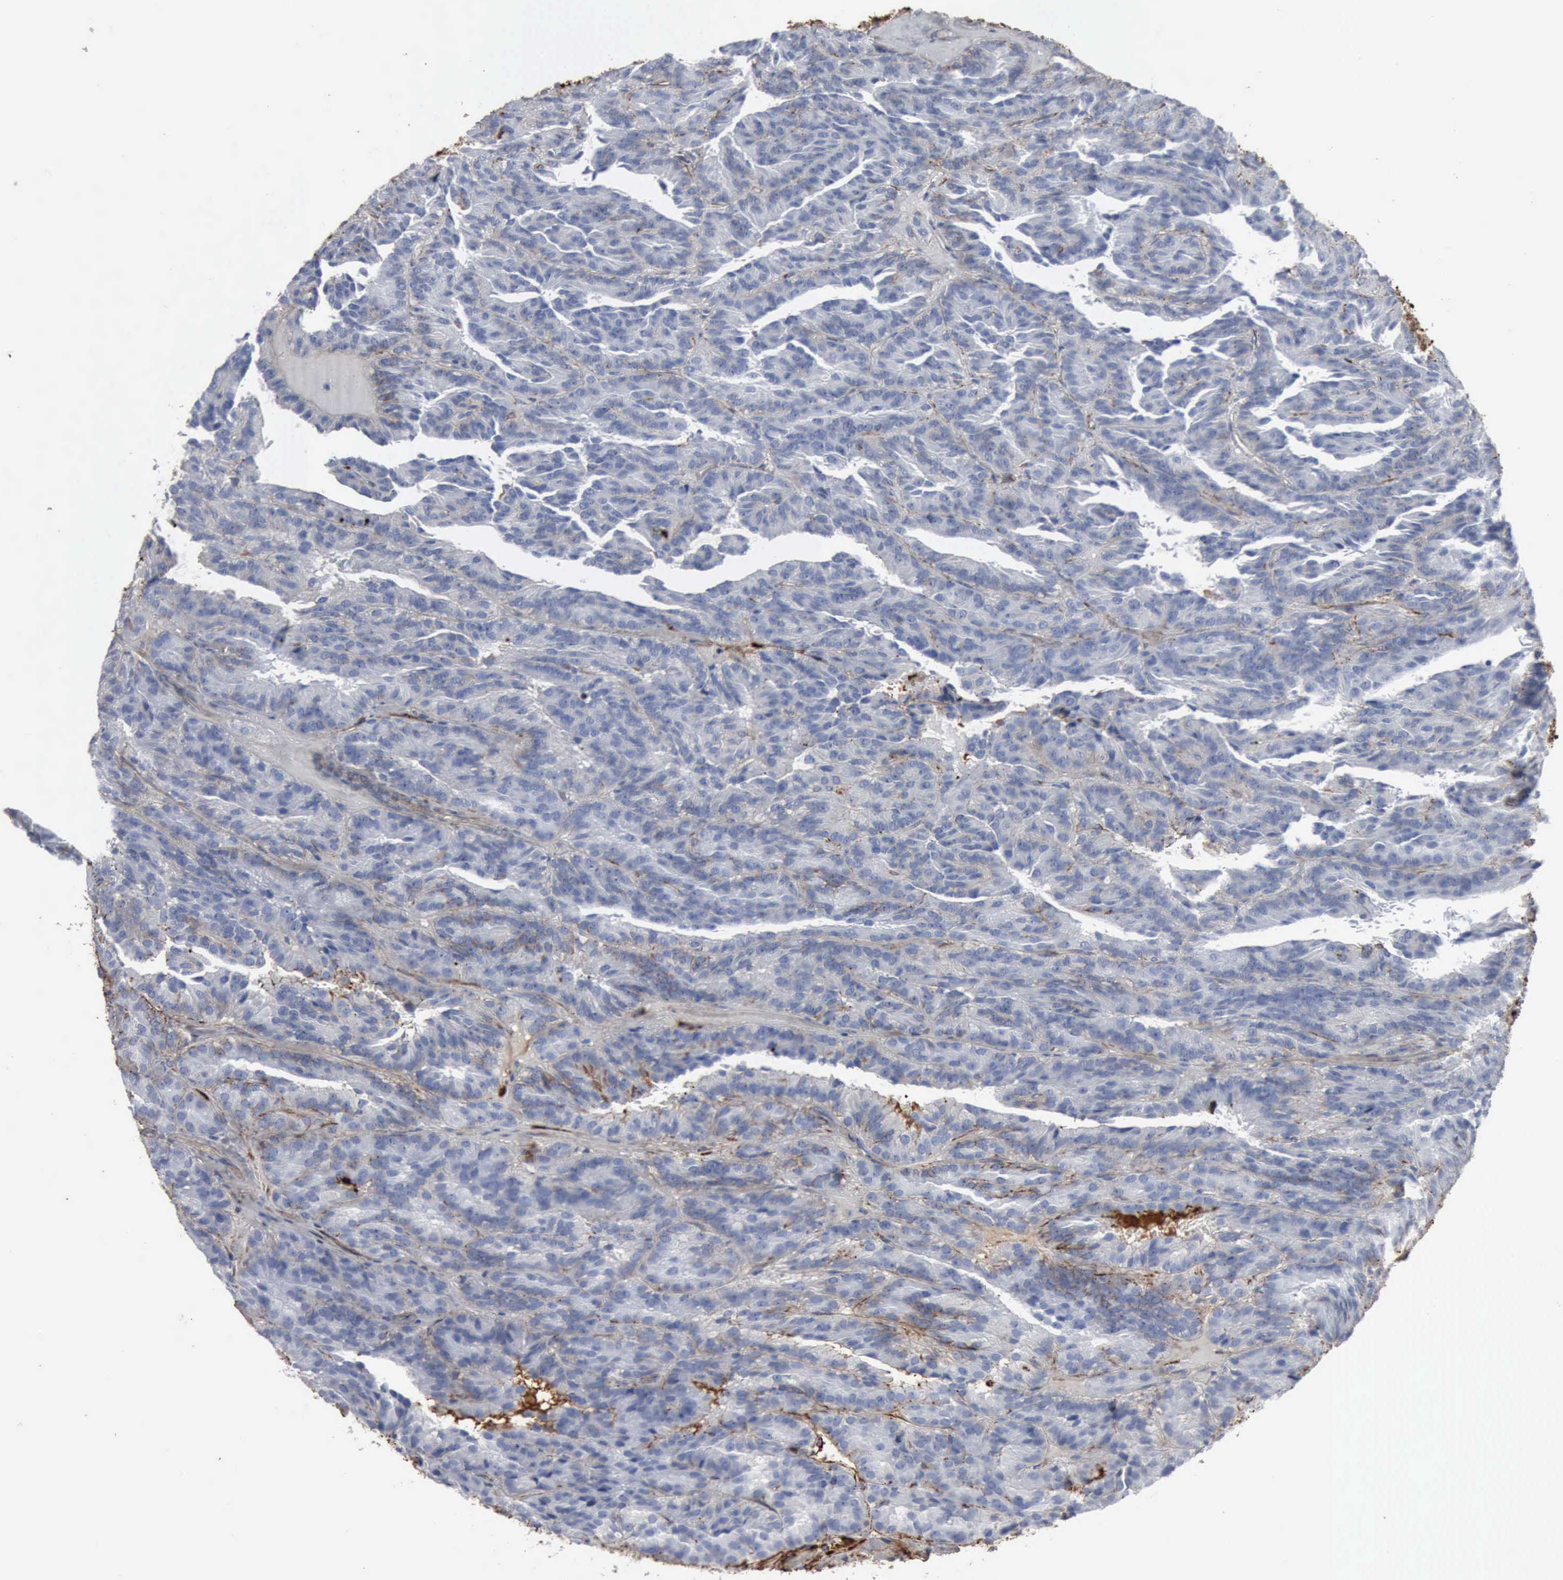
{"staining": {"intensity": "weak", "quantity": "25%-75%", "location": "cytoplasmic/membranous"}, "tissue": "renal cancer", "cell_type": "Tumor cells", "image_type": "cancer", "snomed": [{"axis": "morphology", "description": "Adenocarcinoma, NOS"}, {"axis": "topography", "description": "Kidney"}], "caption": "Adenocarcinoma (renal) was stained to show a protein in brown. There is low levels of weak cytoplasmic/membranous staining in approximately 25%-75% of tumor cells. (Stains: DAB (3,3'-diaminobenzidine) in brown, nuclei in blue, Microscopy: brightfield microscopy at high magnification).", "gene": "FN1", "patient": {"sex": "male", "age": 46}}